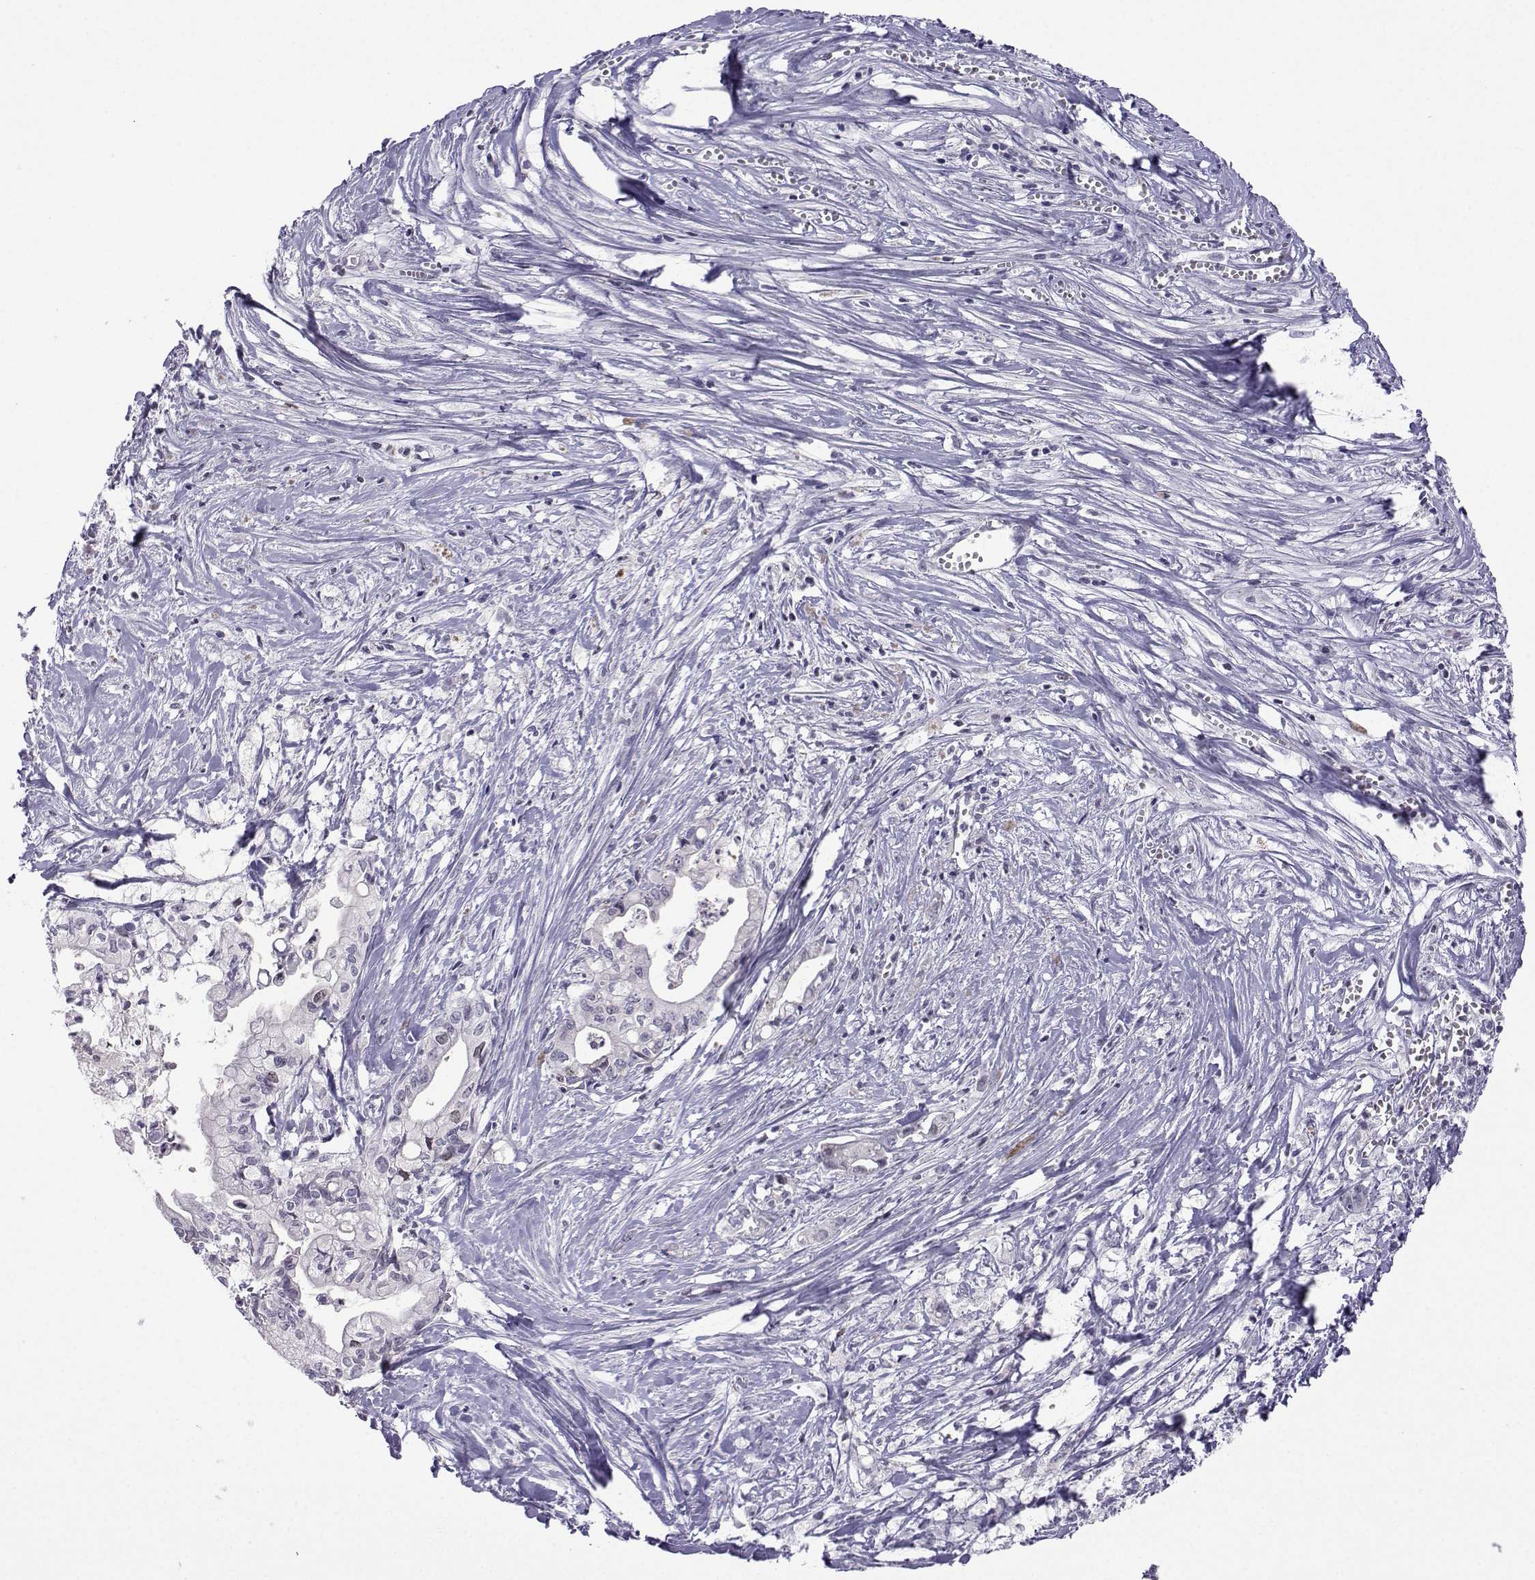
{"staining": {"intensity": "negative", "quantity": "none", "location": "none"}, "tissue": "pancreatic cancer", "cell_type": "Tumor cells", "image_type": "cancer", "snomed": [{"axis": "morphology", "description": "Adenocarcinoma, NOS"}, {"axis": "topography", "description": "Pancreas"}], "caption": "This is an IHC histopathology image of human pancreatic adenocarcinoma. There is no expression in tumor cells.", "gene": "INCENP", "patient": {"sex": "male", "age": 71}}